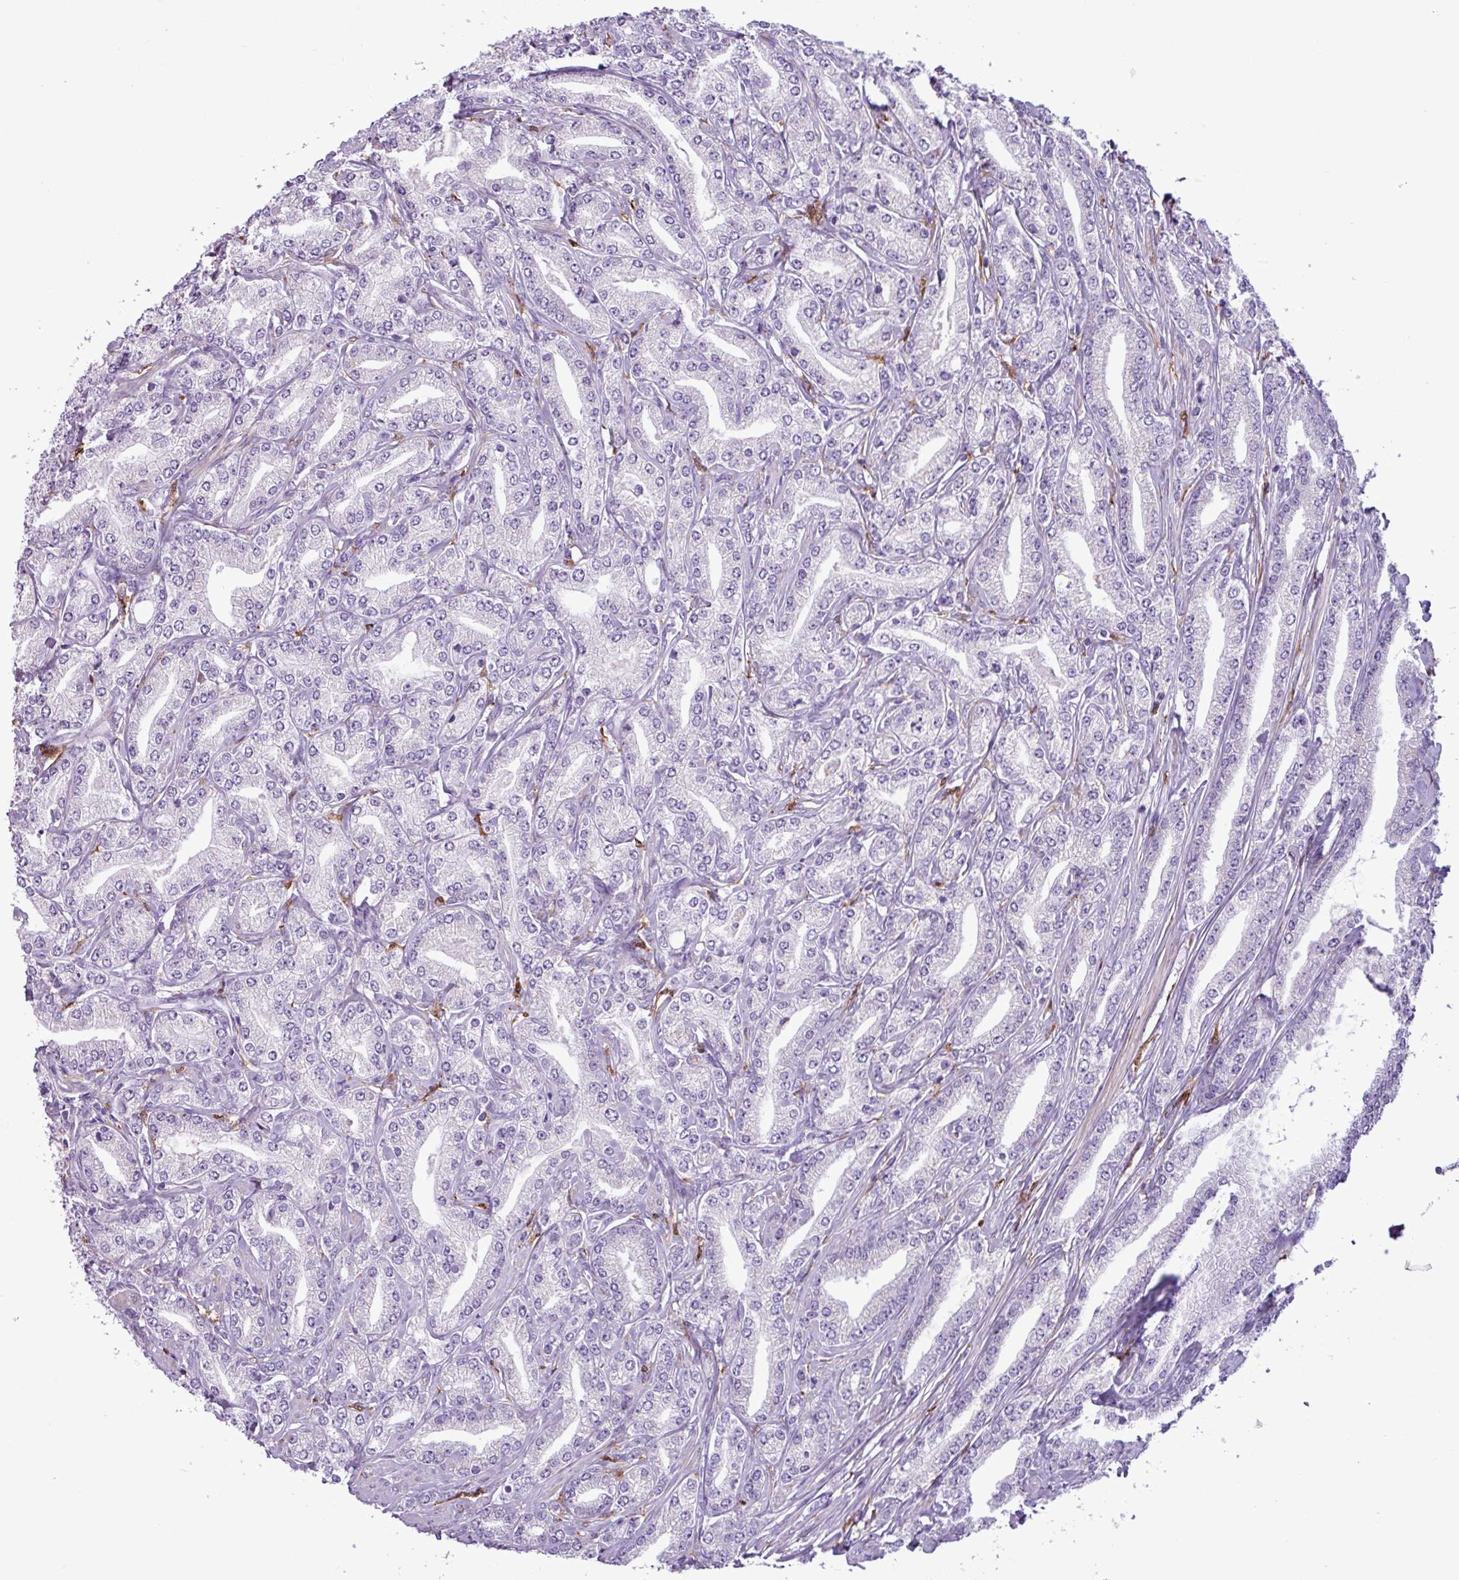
{"staining": {"intensity": "negative", "quantity": "none", "location": "none"}, "tissue": "prostate cancer", "cell_type": "Tumor cells", "image_type": "cancer", "snomed": [{"axis": "morphology", "description": "Adenocarcinoma, High grade"}, {"axis": "topography", "description": "Prostate"}], "caption": "An image of human prostate adenocarcinoma (high-grade) is negative for staining in tumor cells.", "gene": "TMEM200C", "patient": {"sex": "male", "age": 66}}